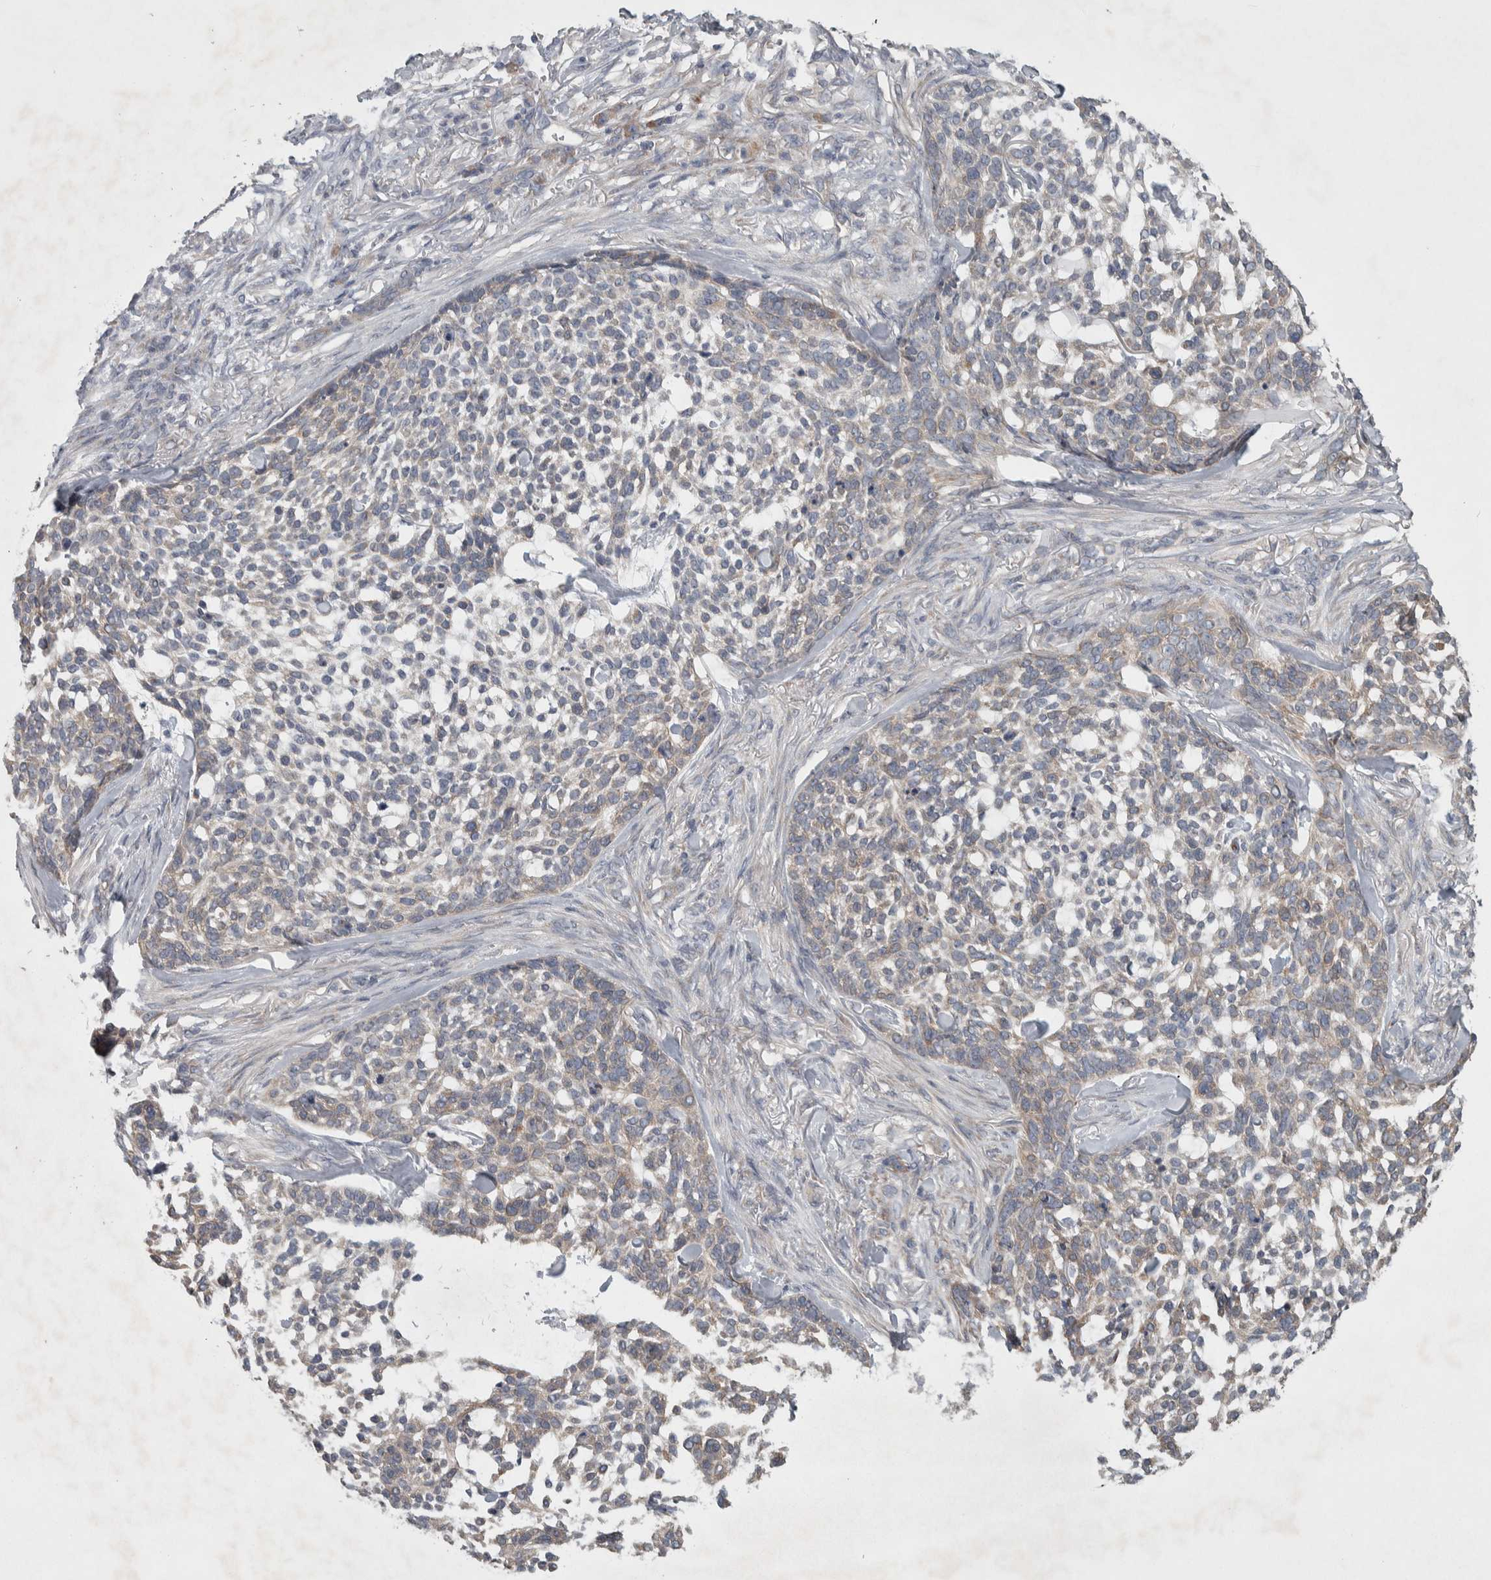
{"staining": {"intensity": "weak", "quantity": "<25%", "location": "cytoplasmic/membranous"}, "tissue": "skin cancer", "cell_type": "Tumor cells", "image_type": "cancer", "snomed": [{"axis": "morphology", "description": "Basal cell carcinoma"}, {"axis": "topography", "description": "Skin"}], "caption": "The histopathology image demonstrates no staining of tumor cells in basal cell carcinoma (skin). (Stains: DAB (3,3'-diaminobenzidine) immunohistochemistry with hematoxylin counter stain, Microscopy: brightfield microscopy at high magnification).", "gene": "SRP68", "patient": {"sex": "female", "age": 64}}